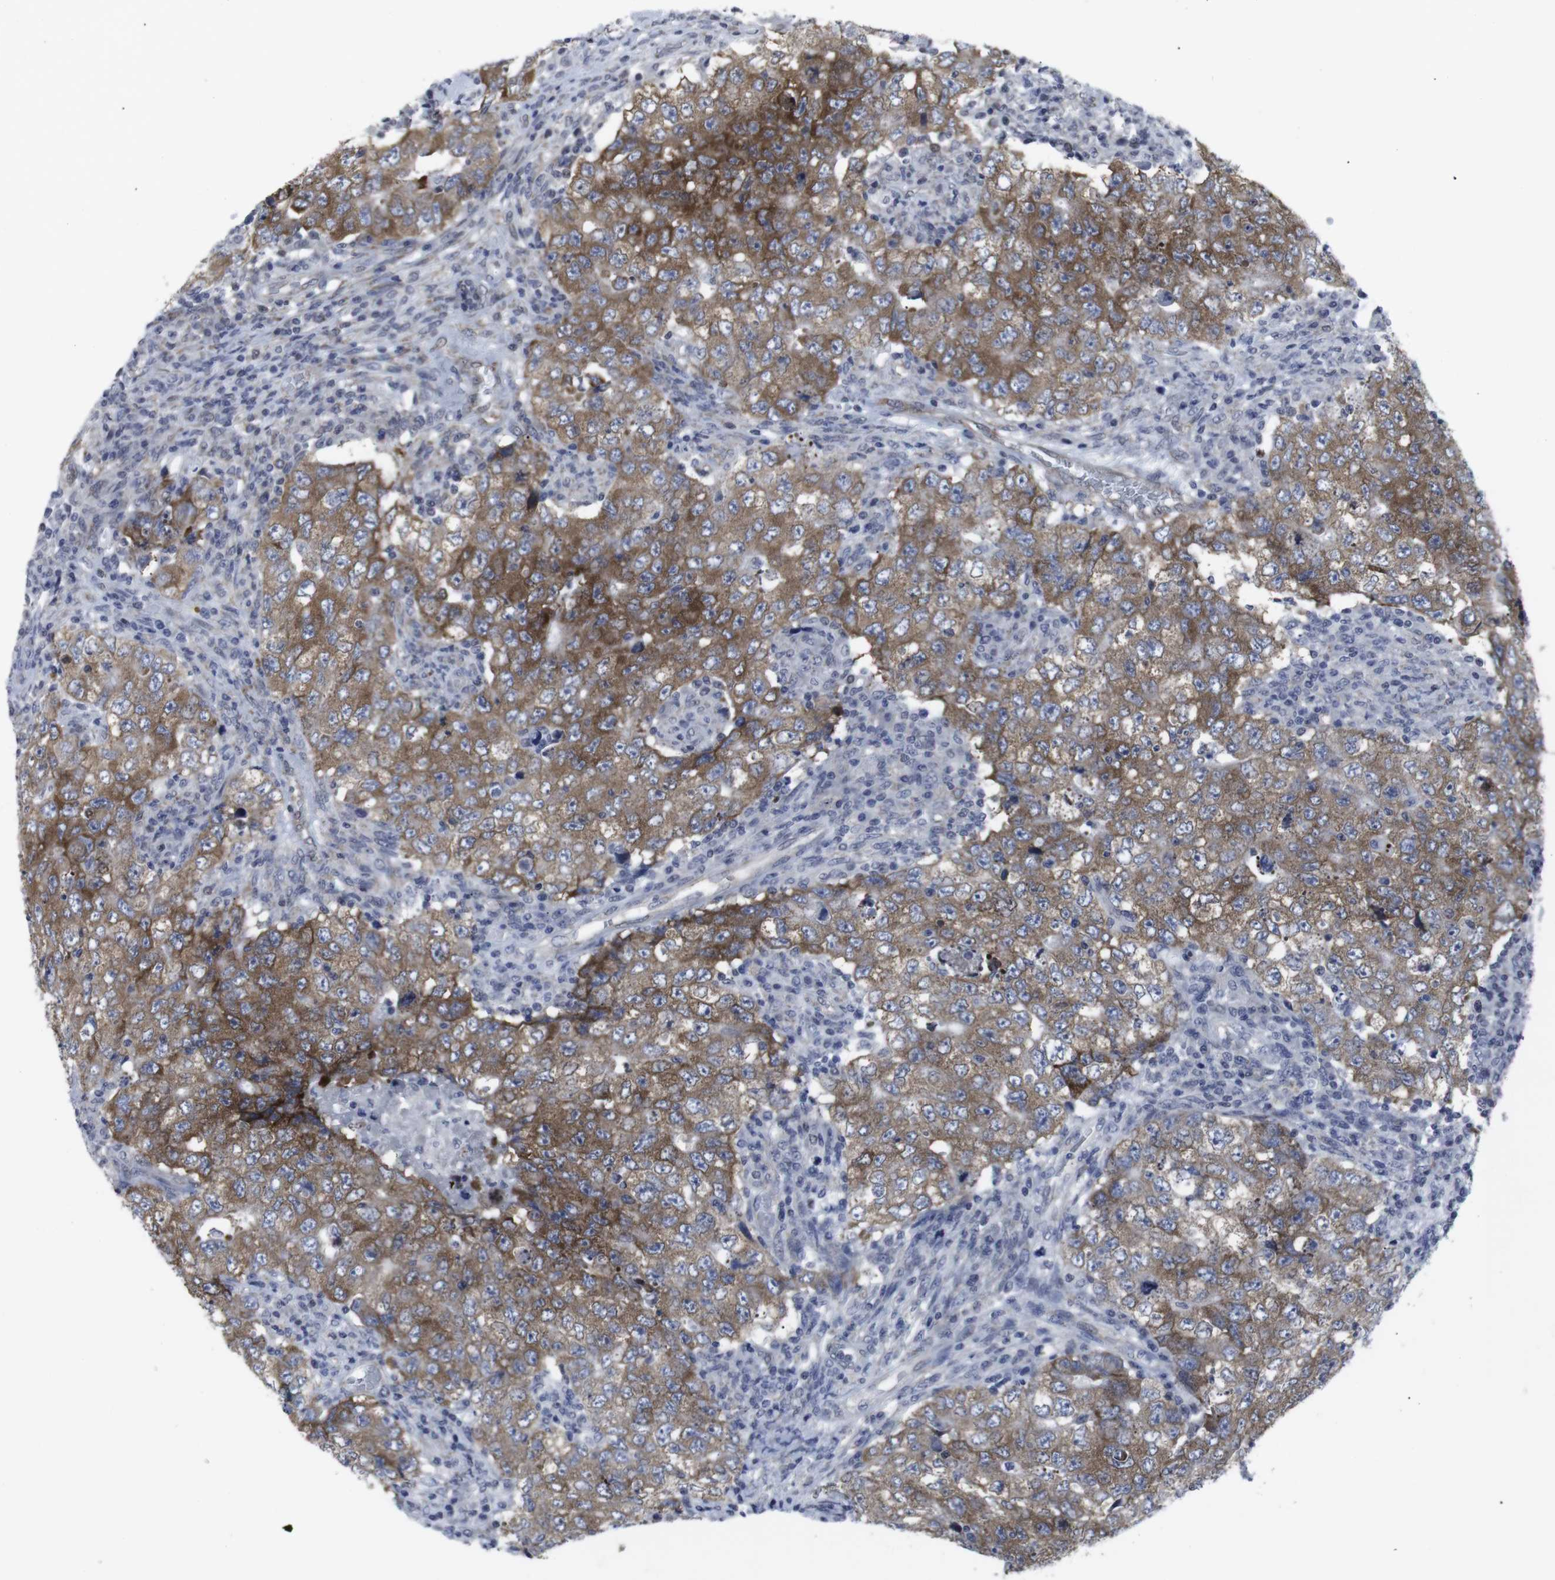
{"staining": {"intensity": "moderate", "quantity": ">75%", "location": "cytoplasmic/membranous"}, "tissue": "testis cancer", "cell_type": "Tumor cells", "image_type": "cancer", "snomed": [{"axis": "morphology", "description": "Carcinoma, Embryonal, NOS"}, {"axis": "topography", "description": "Testis"}], "caption": "This is an image of immunohistochemistry (IHC) staining of embryonal carcinoma (testis), which shows moderate positivity in the cytoplasmic/membranous of tumor cells.", "gene": "GEMIN2", "patient": {"sex": "male", "age": 26}}